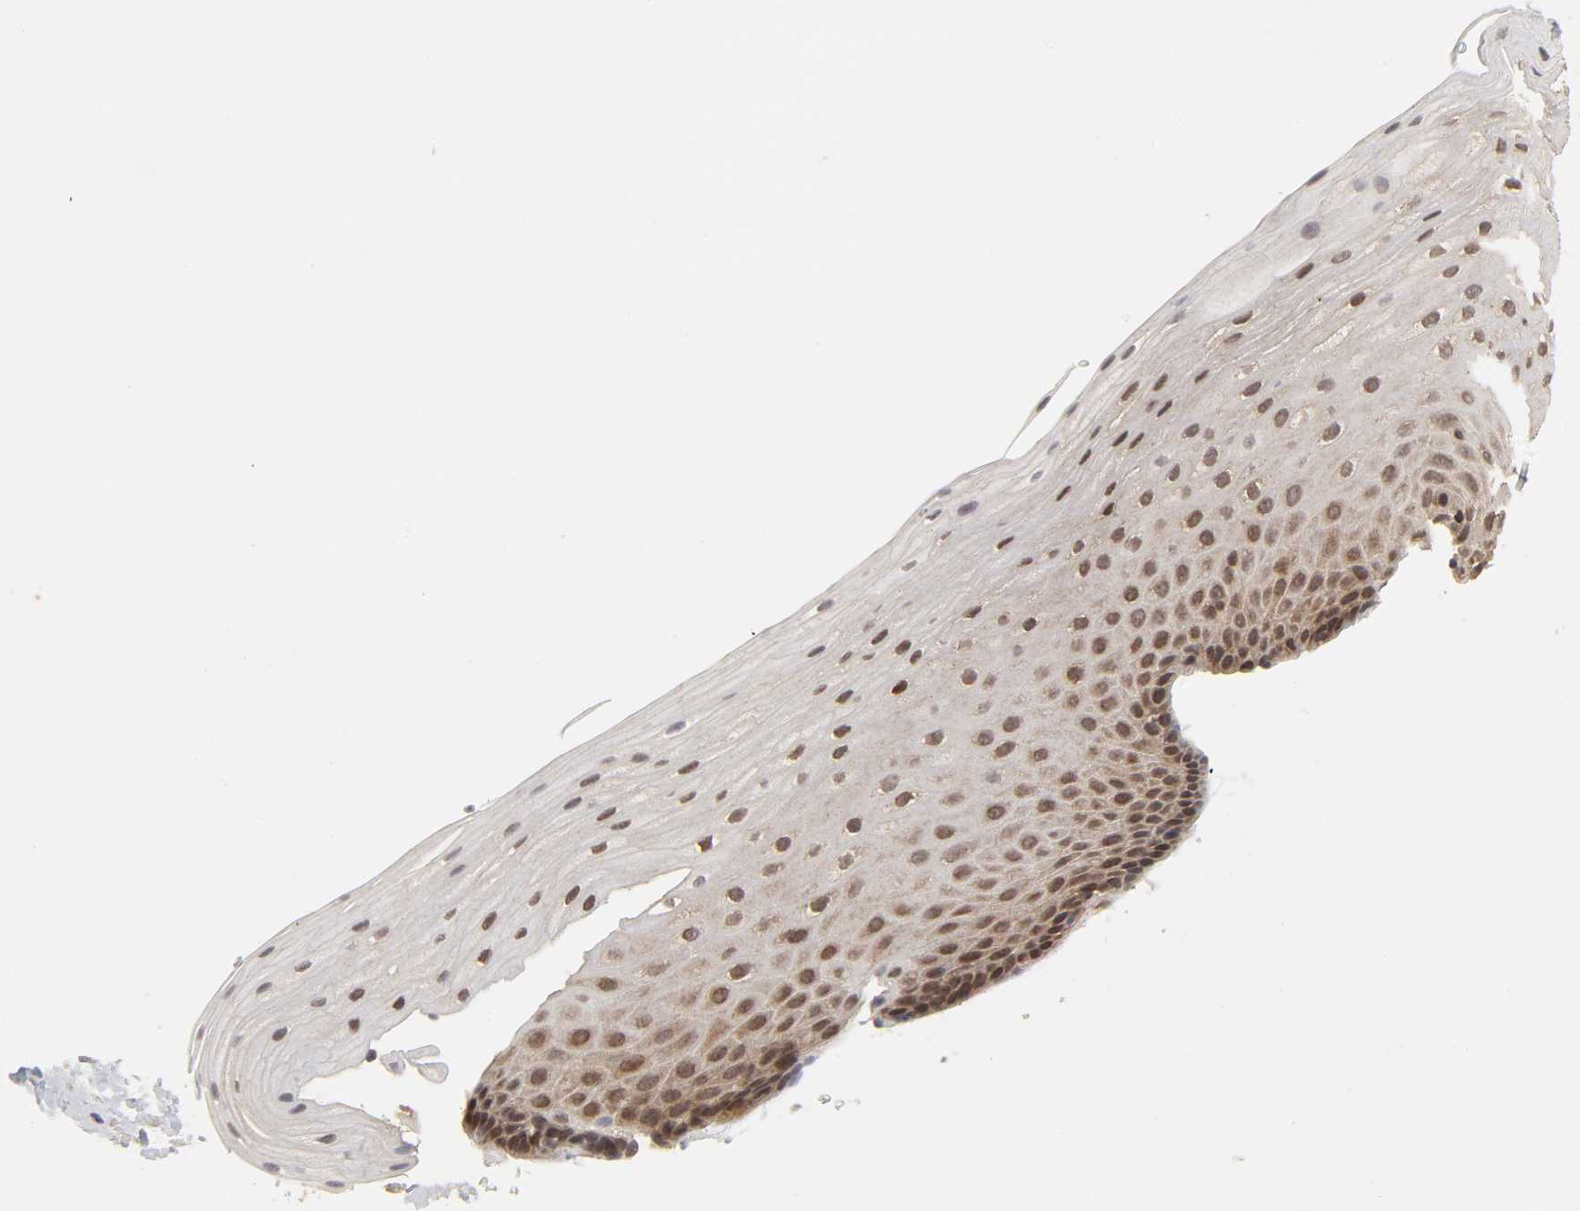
{"staining": {"intensity": "weak", "quantity": "25%-75%", "location": "cytoplasmic/membranous"}, "tissue": "esophagus", "cell_type": "Squamous epithelial cells", "image_type": "normal", "snomed": [{"axis": "morphology", "description": "Normal tissue, NOS"}, {"axis": "topography", "description": "Esophagus"}], "caption": "Esophagus stained with a brown dye displays weak cytoplasmic/membranous positive staining in about 25%-75% of squamous epithelial cells.", "gene": "MAPK1", "patient": {"sex": "female", "age": 70}}